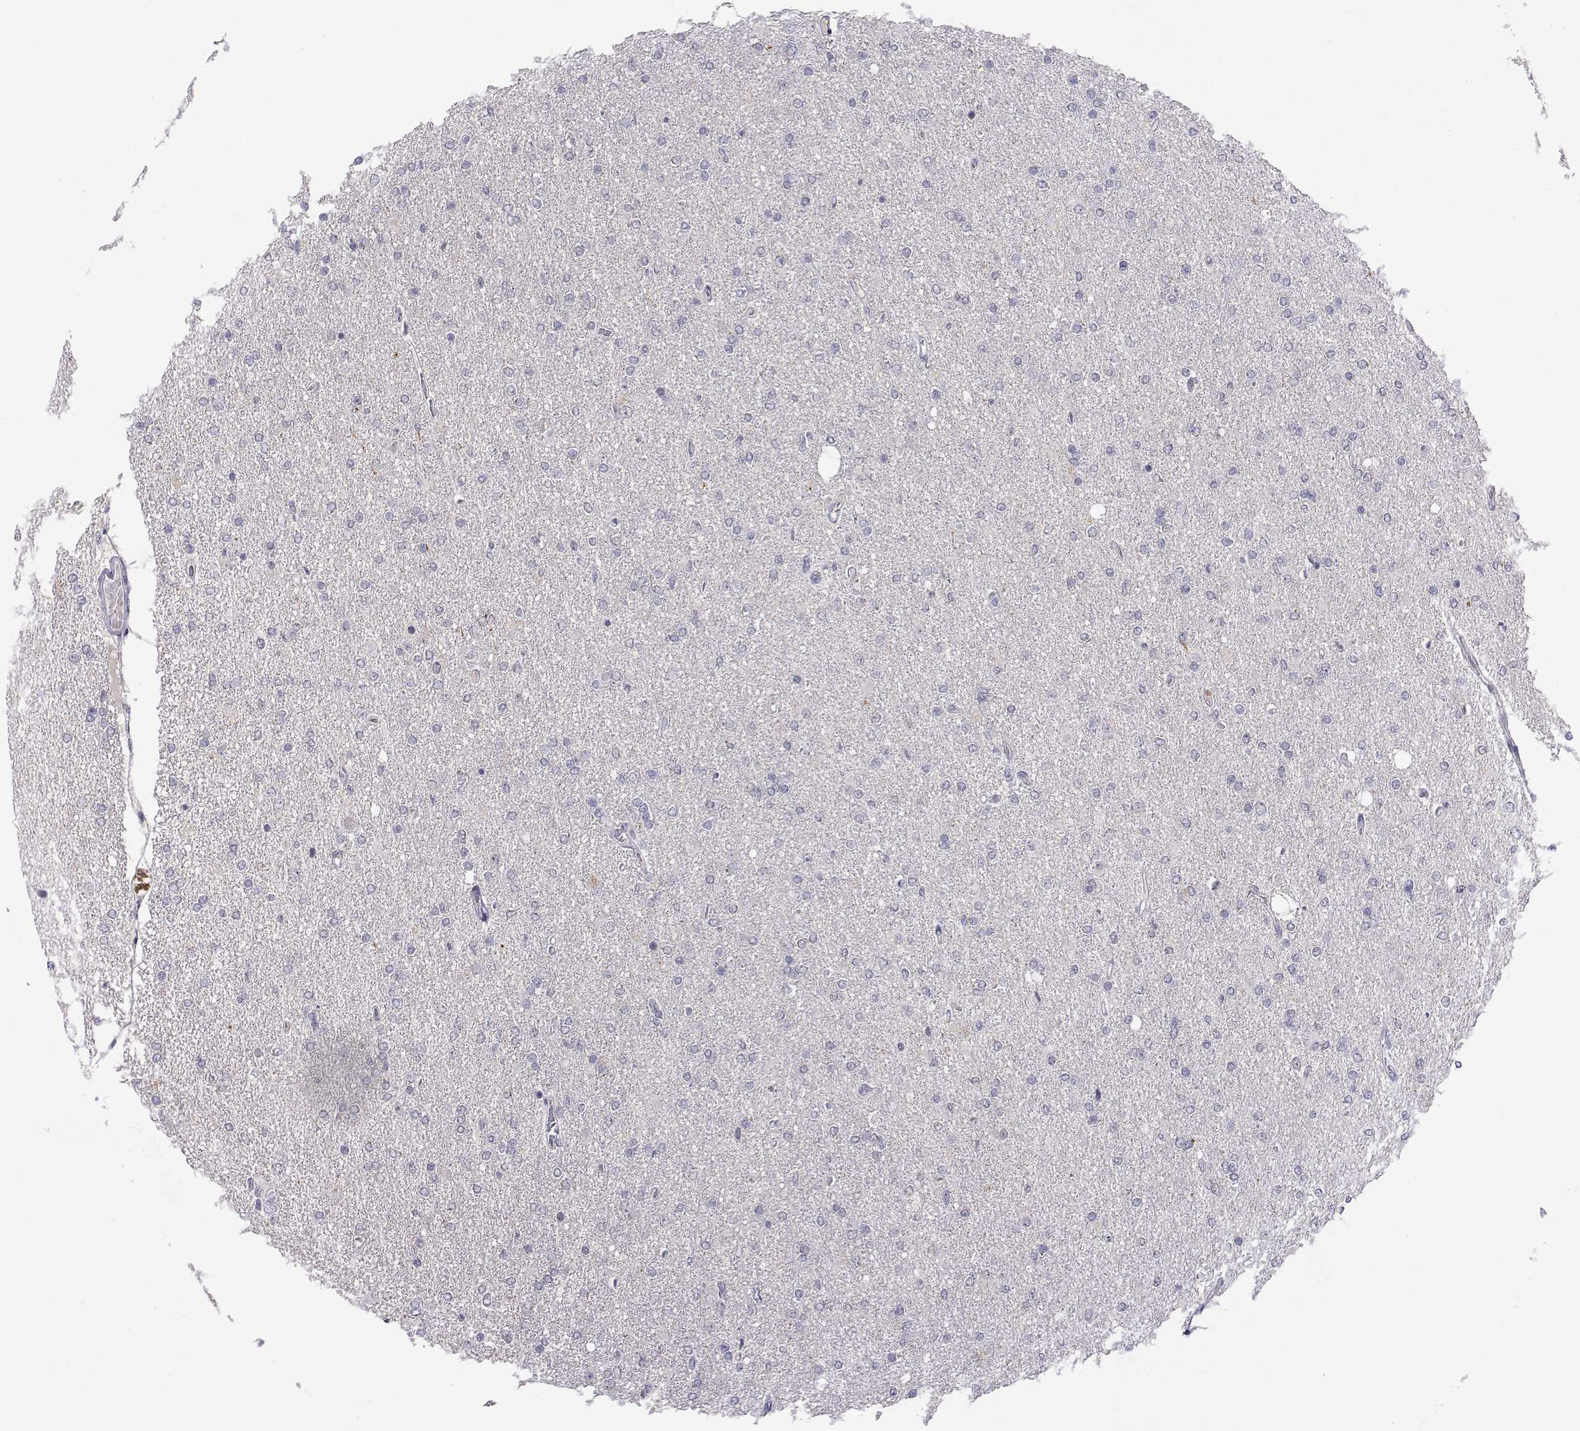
{"staining": {"intensity": "negative", "quantity": "none", "location": "none"}, "tissue": "glioma", "cell_type": "Tumor cells", "image_type": "cancer", "snomed": [{"axis": "morphology", "description": "Glioma, malignant, High grade"}, {"axis": "topography", "description": "Cerebral cortex"}], "caption": "High magnification brightfield microscopy of malignant glioma (high-grade) stained with DAB (3,3'-diaminobenzidine) (brown) and counterstained with hematoxylin (blue): tumor cells show no significant staining.", "gene": "SLC6A3", "patient": {"sex": "male", "age": 70}}